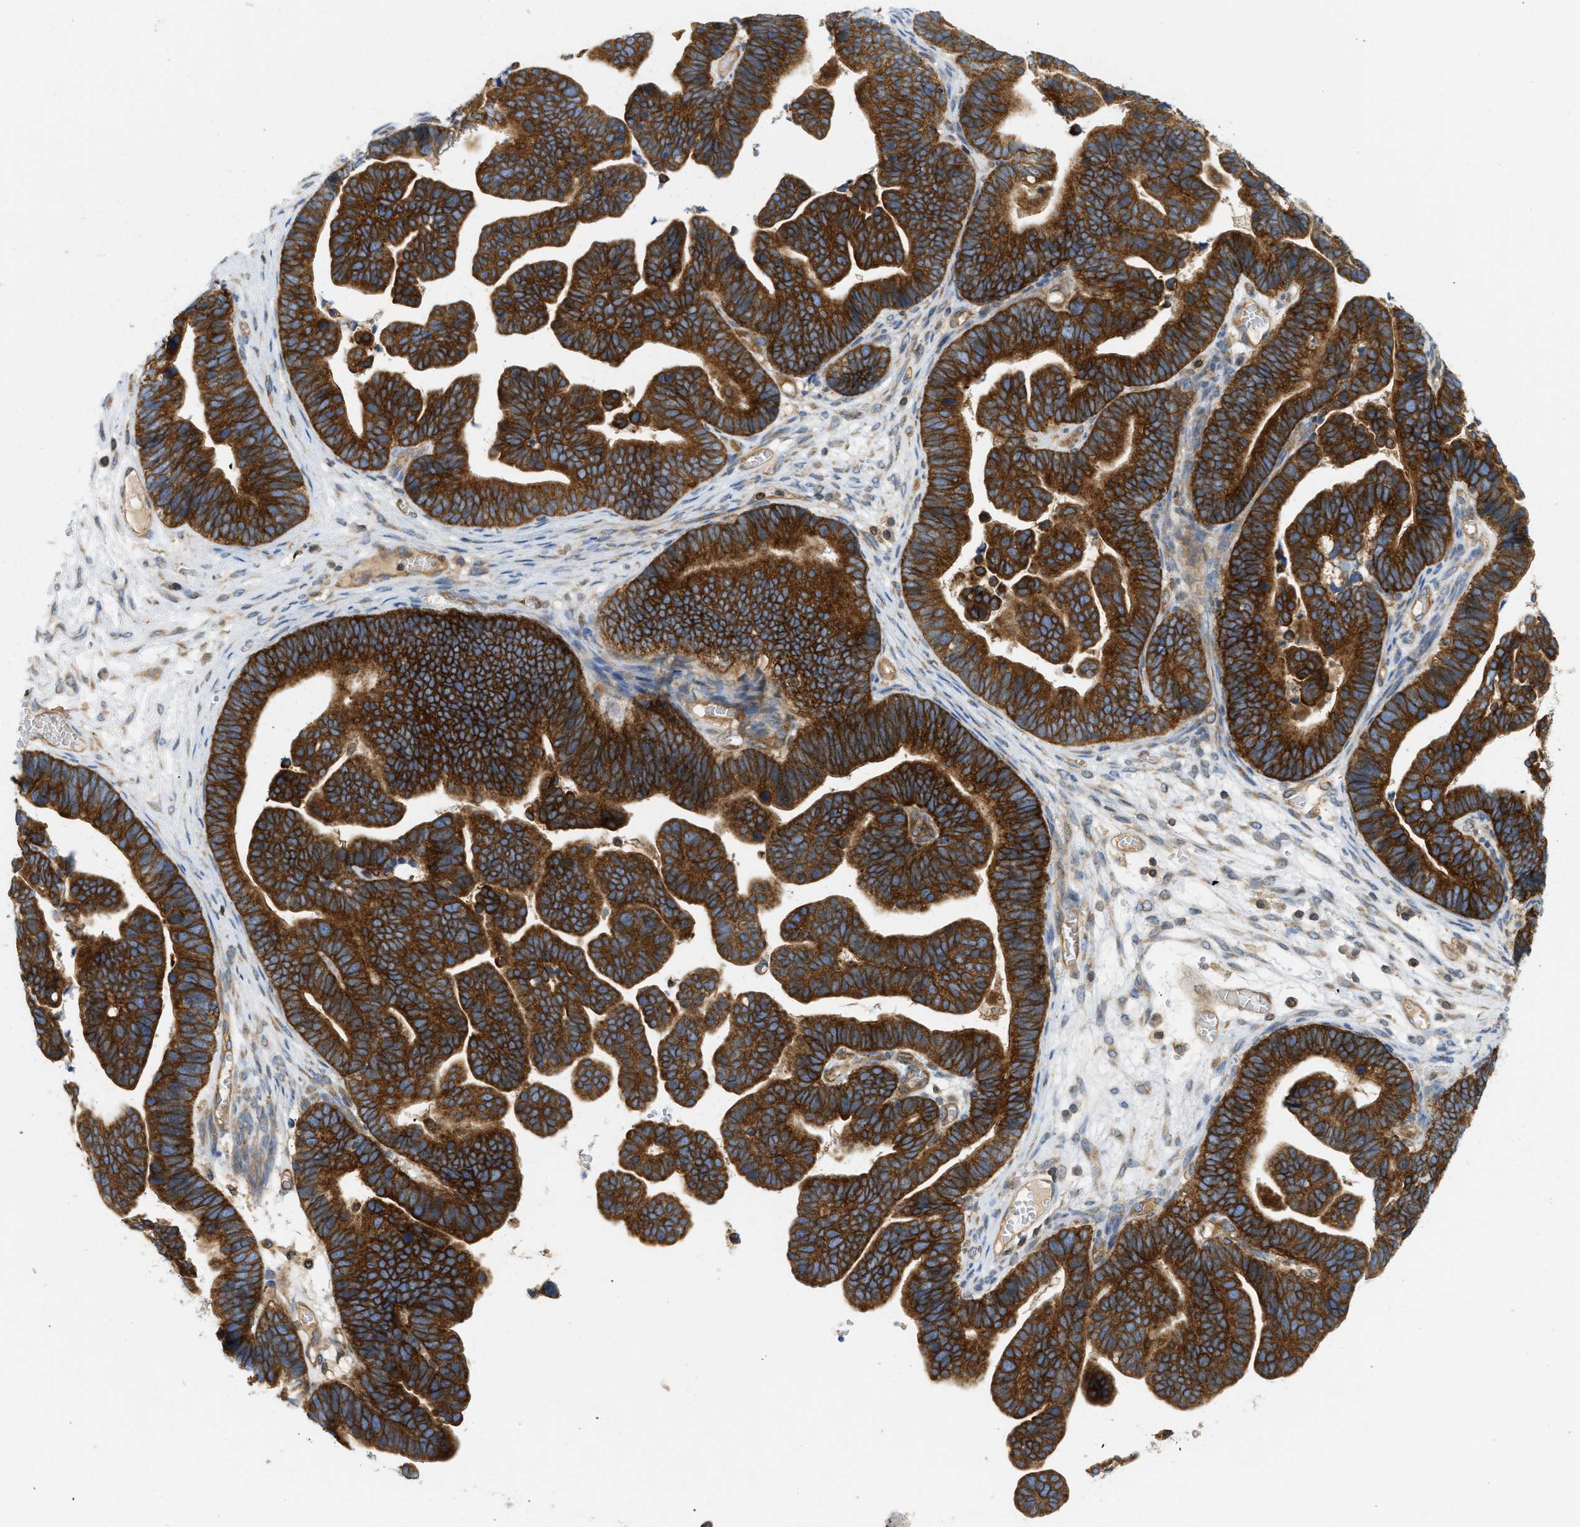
{"staining": {"intensity": "strong", "quantity": ">75%", "location": "cytoplasmic/membranous"}, "tissue": "ovarian cancer", "cell_type": "Tumor cells", "image_type": "cancer", "snomed": [{"axis": "morphology", "description": "Cystadenocarcinoma, serous, NOS"}, {"axis": "topography", "description": "Ovary"}], "caption": "Ovarian cancer (serous cystadenocarcinoma) stained with DAB (3,3'-diaminobenzidine) IHC exhibits high levels of strong cytoplasmic/membranous positivity in approximately >75% of tumor cells.", "gene": "STRN", "patient": {"sex": "female", "age": 56}}